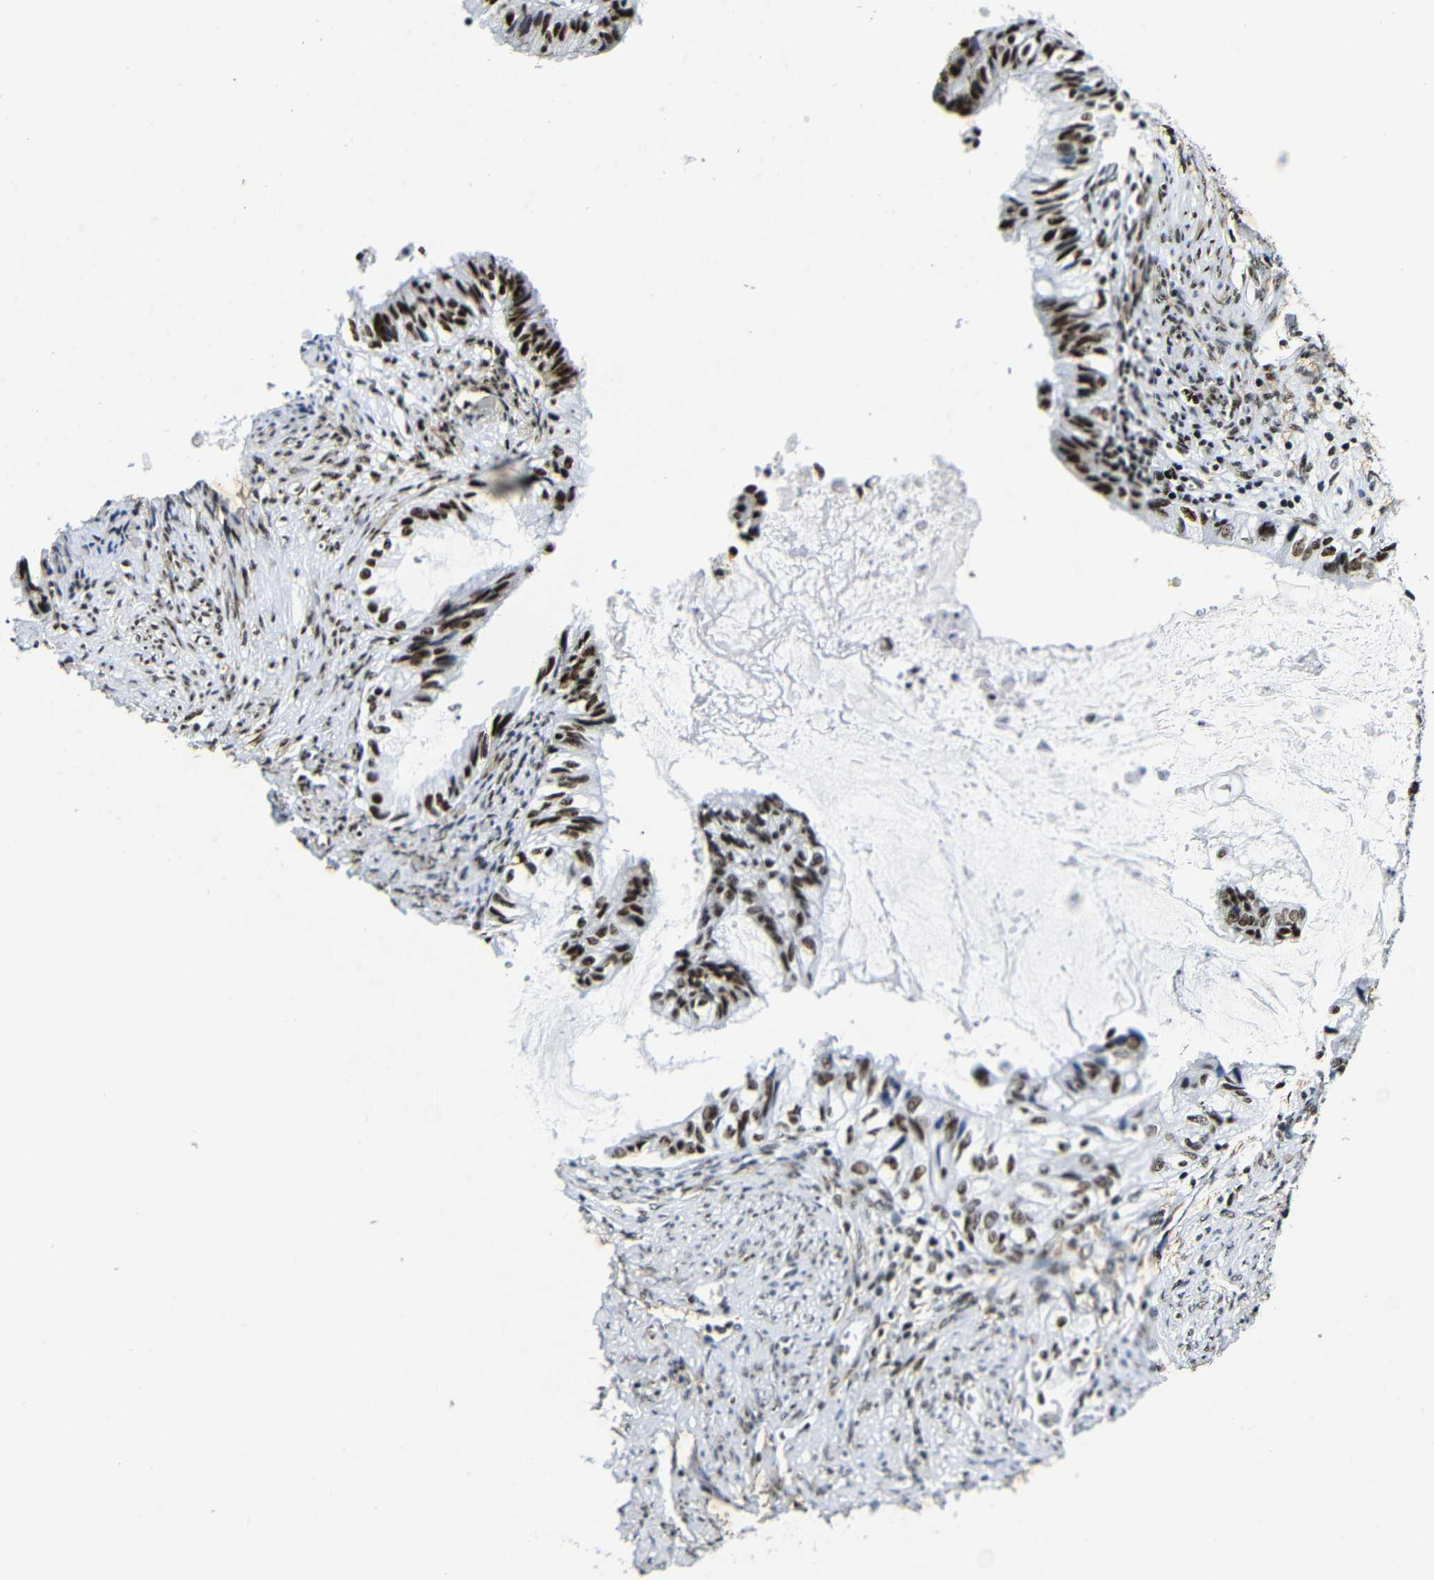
{"staining": {"intensity": "strong", "quantity": ">75%", "location": "nuclear"}, "tissue": "cervical cancer", "cell_type": "Tumor cells", "image_type": "cancer", "snomed": [{"axis": "morphology", "description": "Normal tissue, NOS"}, {"axis": "morphology", "description": "Adenocarcinoma, NOS"}, {"axis": "topography", "description": "Cervix"}, {"axis": "topography", "description": "Endometrium"}], "caption": "Human adenocarcinoma (cervical) stained with a protein marker shows strong staining in tumor cells.", "gene": "SRSF1", "patient": {"sex": "female", "age": 86}}